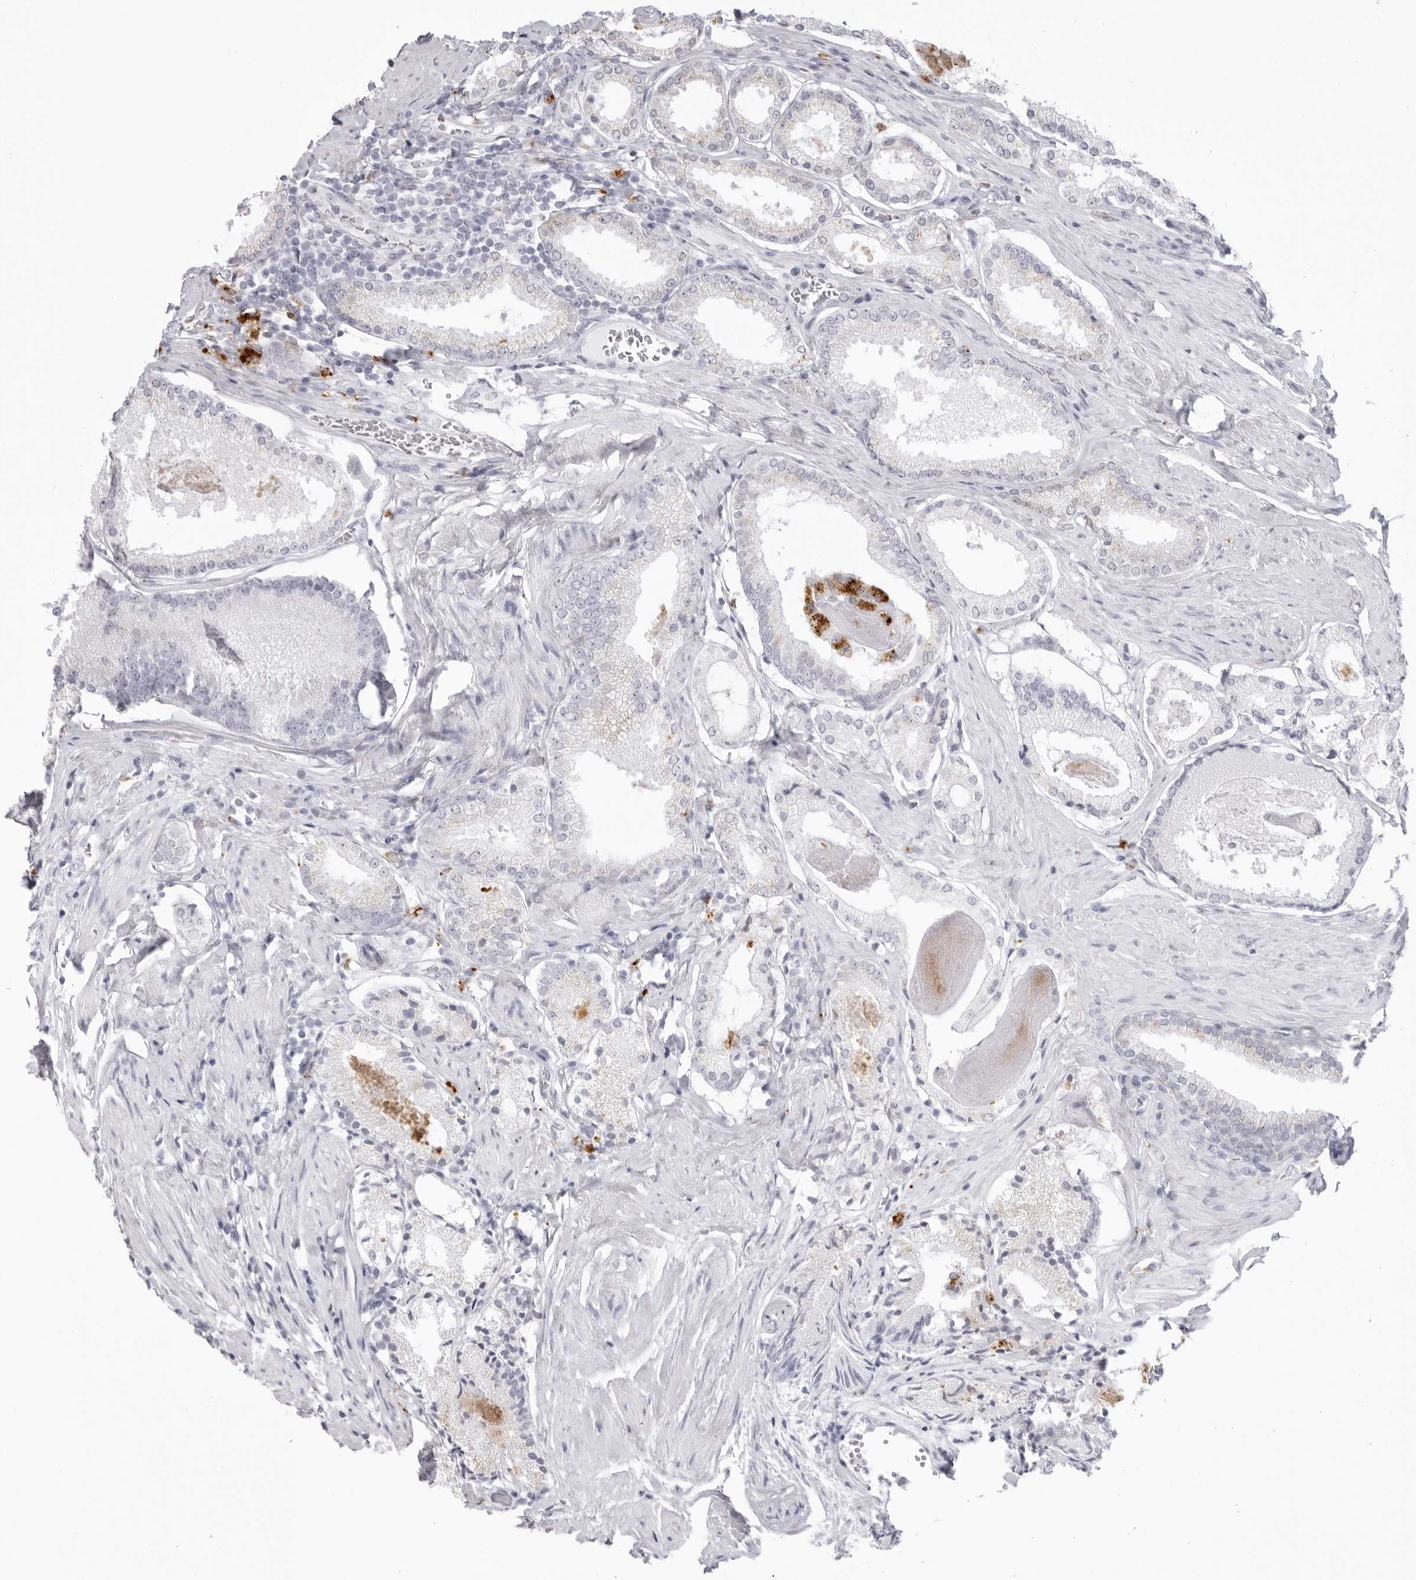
{"staining": {"intensity": "negative", "quantity": "none", "location": "none"}, "tissue": "prostate cancer", "cell_type": "Tumor cells", "image_type": "cancer", "snomed": [{"axis": "morphology", "description": "Adenocarcinoma, Low grade"}, {"axis": "topography", "description": "Prostate"}], "caption": "Micrograph shows no significant protein positivity in tumor cells of adenocarcinoma (low-grade) (prostate). Brightfield microscopy of immunohistochemistry stained with DAB (brown) and hematoxylin (blue), captured at high magnification.", "gene": "IL25", "patient": {"sex": "male", "age": 71}}